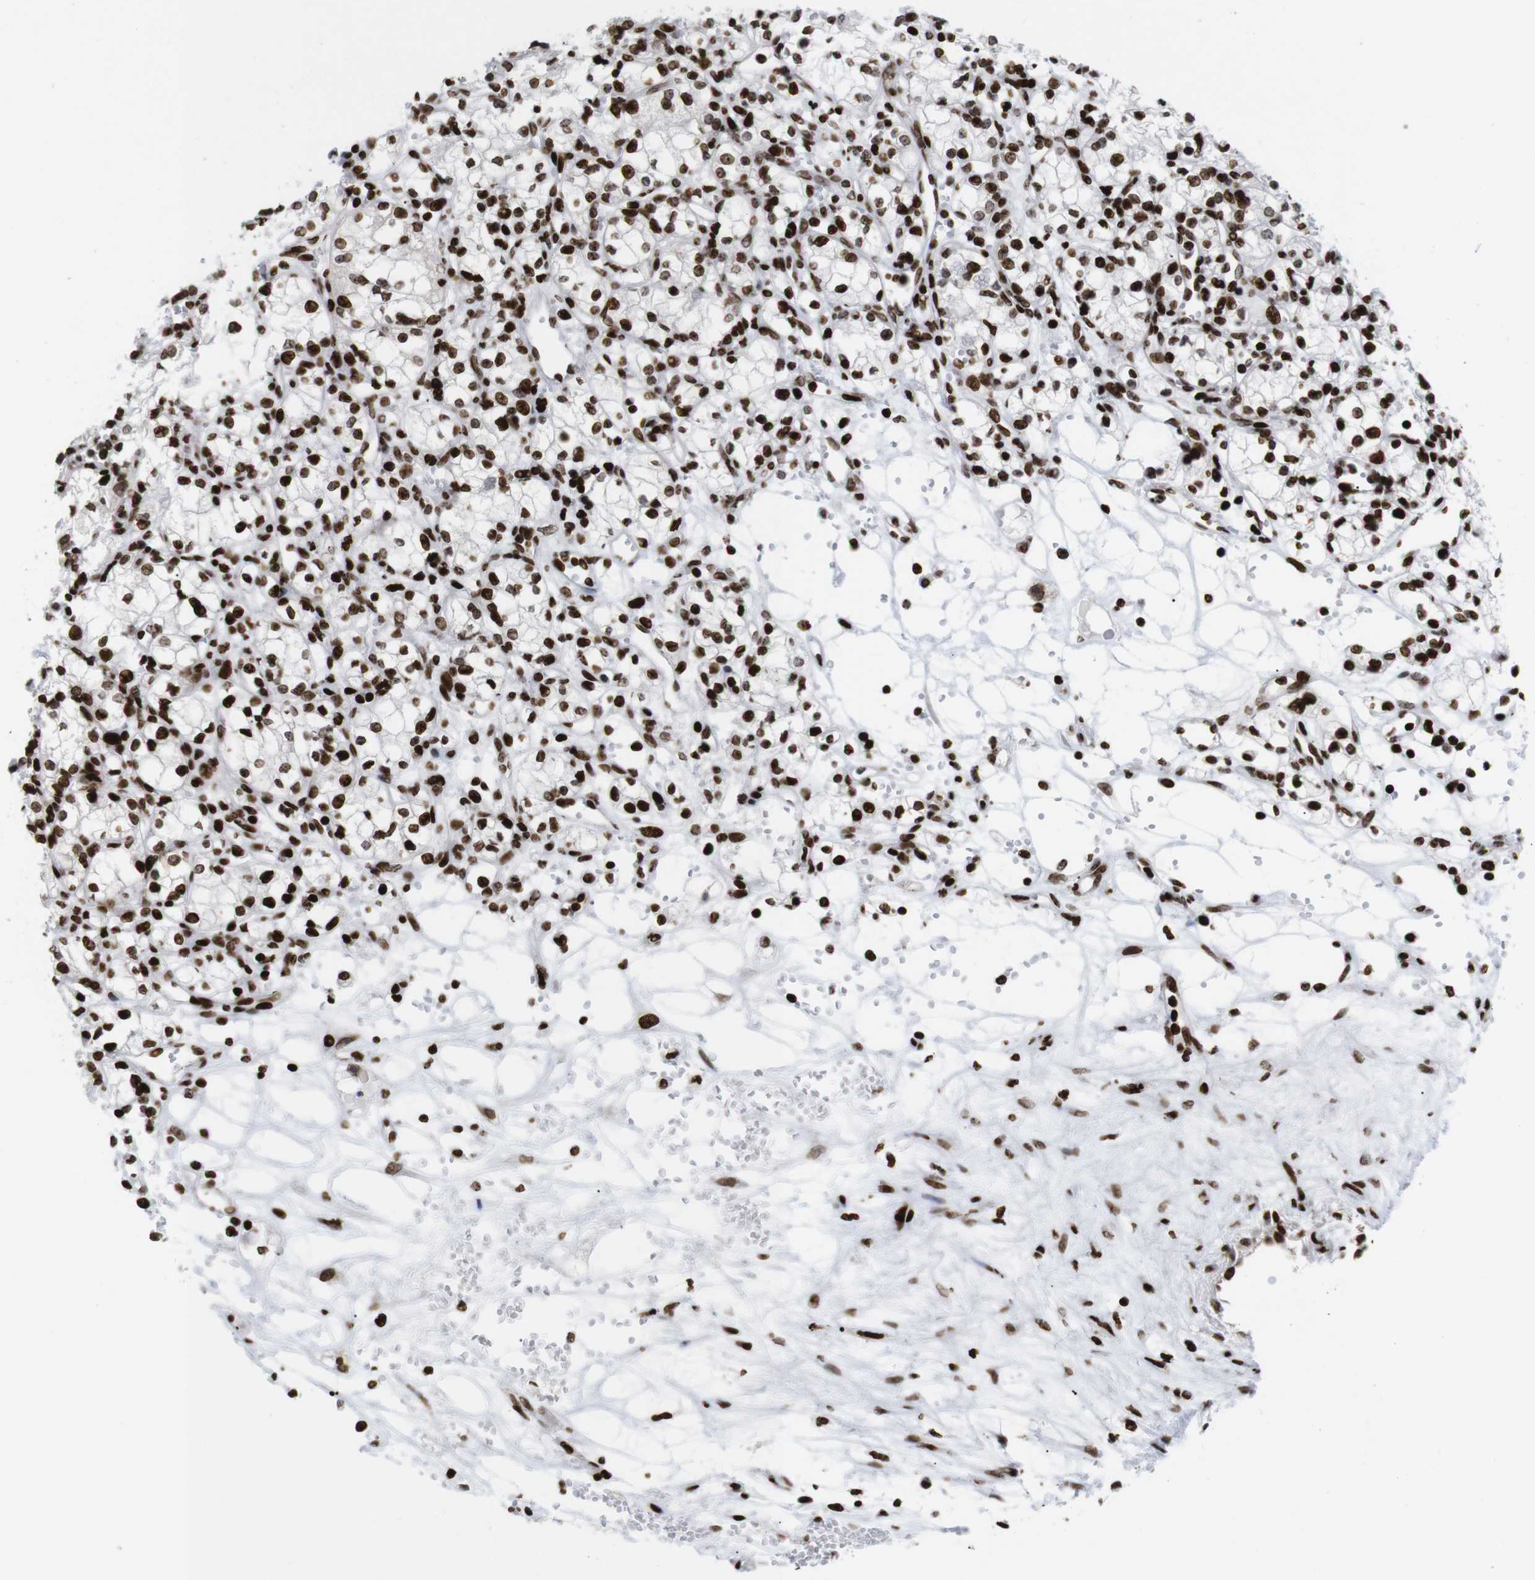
{"staining": {"intensity": "strong", "quantity": ">75%", "location": "nuclear"}, "tissue": "renal cancer", "cell_type": "Tumor cells", "image_type": "cancer", "snomed": [{"axis": "morphology", "description": "Normal tissue, NOS"}, {"axis": "morphology", "description": "Adenocarcinoma, NOS"}, {"axis": "topography", "description": "Kidney"}], "caption": "Renal cancer stained with immunohistochemistry demonstrates strong nuclear expression in about >75% of tumor cells. (DAB = brown stain, brightfield microscopy at high magnification).", "gene": "H1-4", "patient": {"sex": "male", "age": 59}}